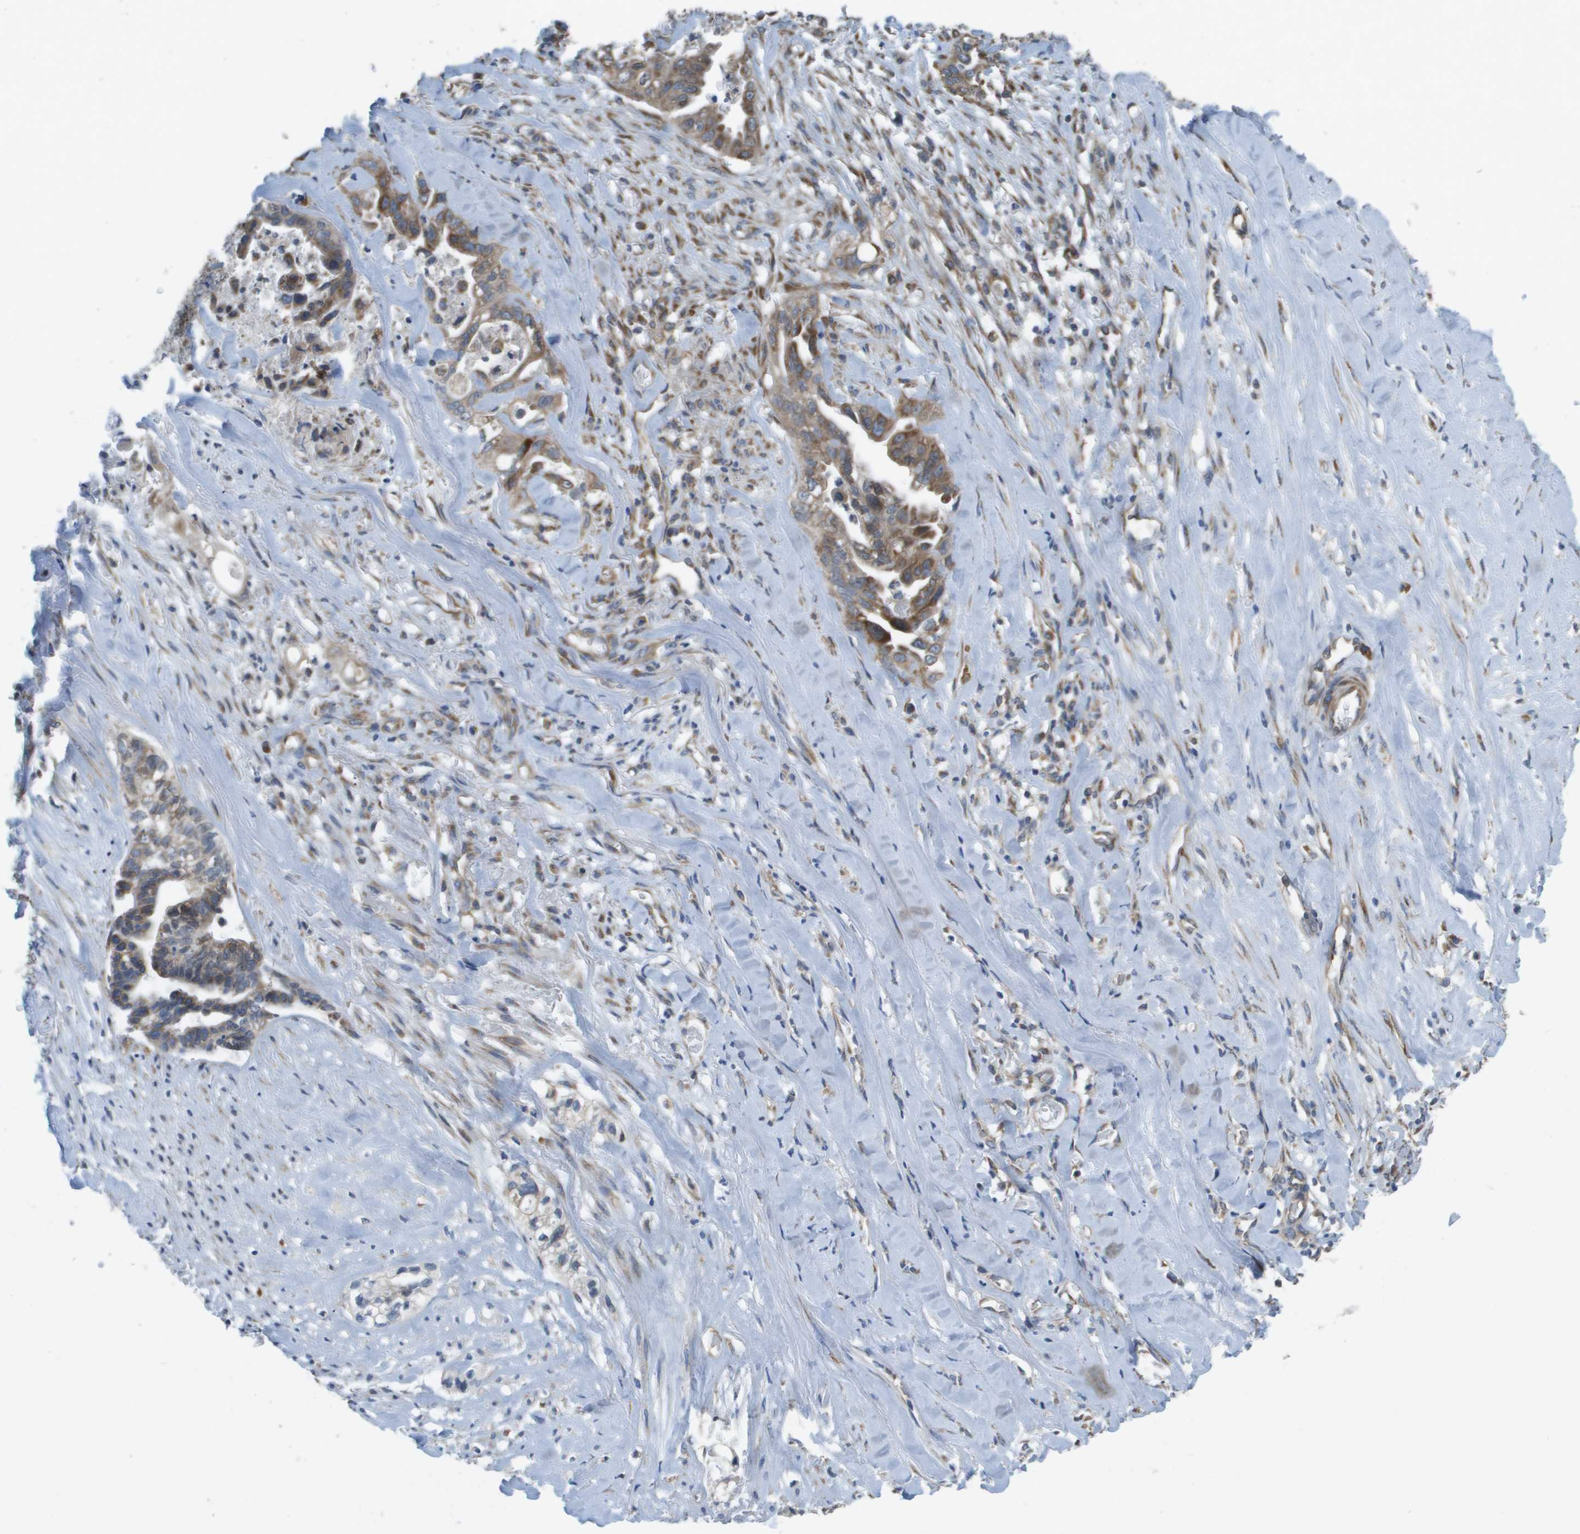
{"staining": {"intensity": "moderate", "quantity": ">75%", "location": "cytoplasmic/membranous"}, "tissue": "liver cancer", "cell_type": "Tumor cells", "image_type": "cancer", "snomed": [{"axis": "morphology", "description": "Cholangiocarcinoma"}, {"axis": "topography", "description": "Liver"}], "caption": "Immunohistochemical staining of human liver cancer (cholangiocarcinoma) shows medium levels of moderate cytoplasmic/membranous protein expression in about >75% of tumor cells. (DAB IHC with brightfield microscopy, high magnification).", "gene": "CLCN2", "patient": {"sex": "female", "age": 70}}